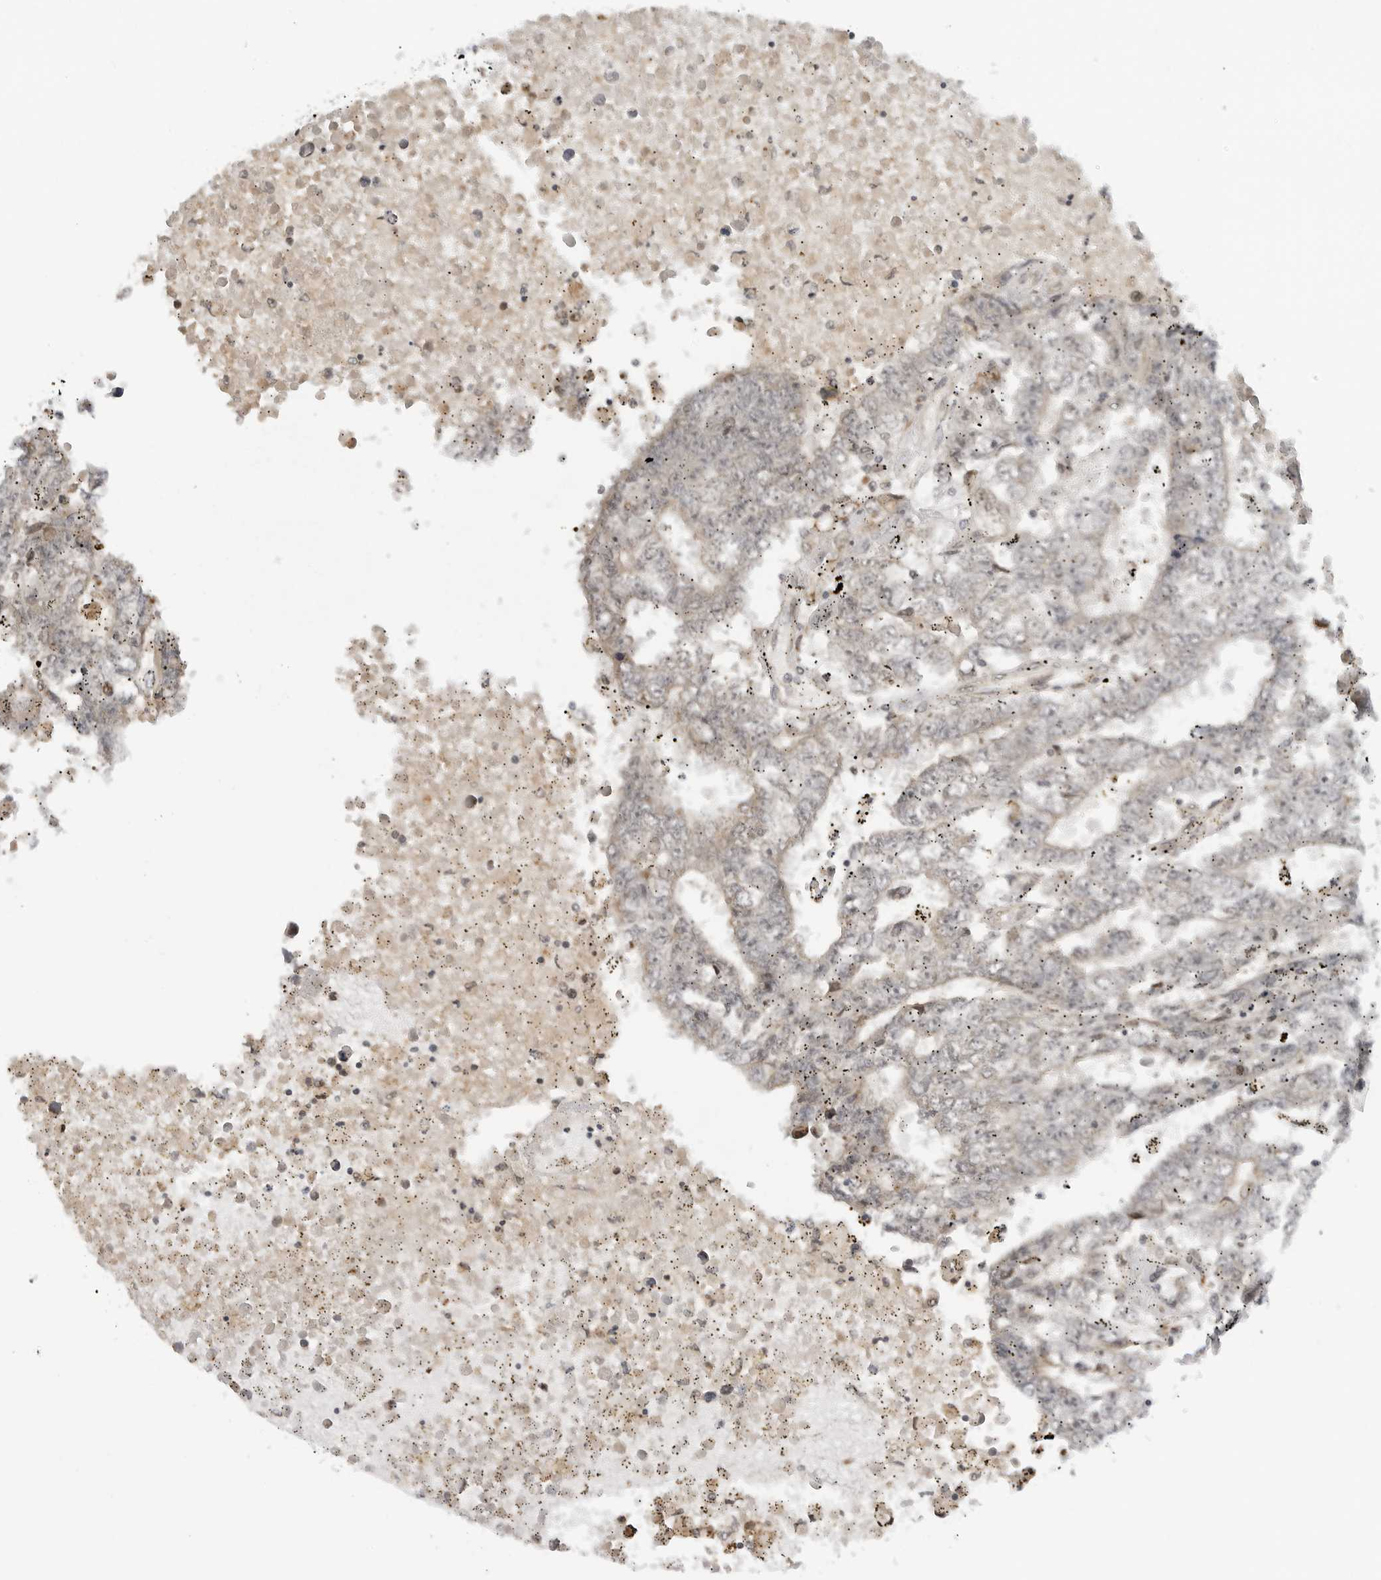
{"staining": {"intensity": "weak", "quantity": "<25%", "location": "cytoplasmic/membranous"}, "tissue": "testis cancer", "cell_type": "Tumor cells", "image_type": "cancer", "snomed": [{"axis": "morphology", "description": "Carcinoma, Embryonal, NOS"}, {"axis": "topography", "description": "Testis"}], "caption": "Tumor cells show no significant protein expression in testis cancer.", "gene": "TIPRL", "patient": {"sex": "male", "age": 25}}